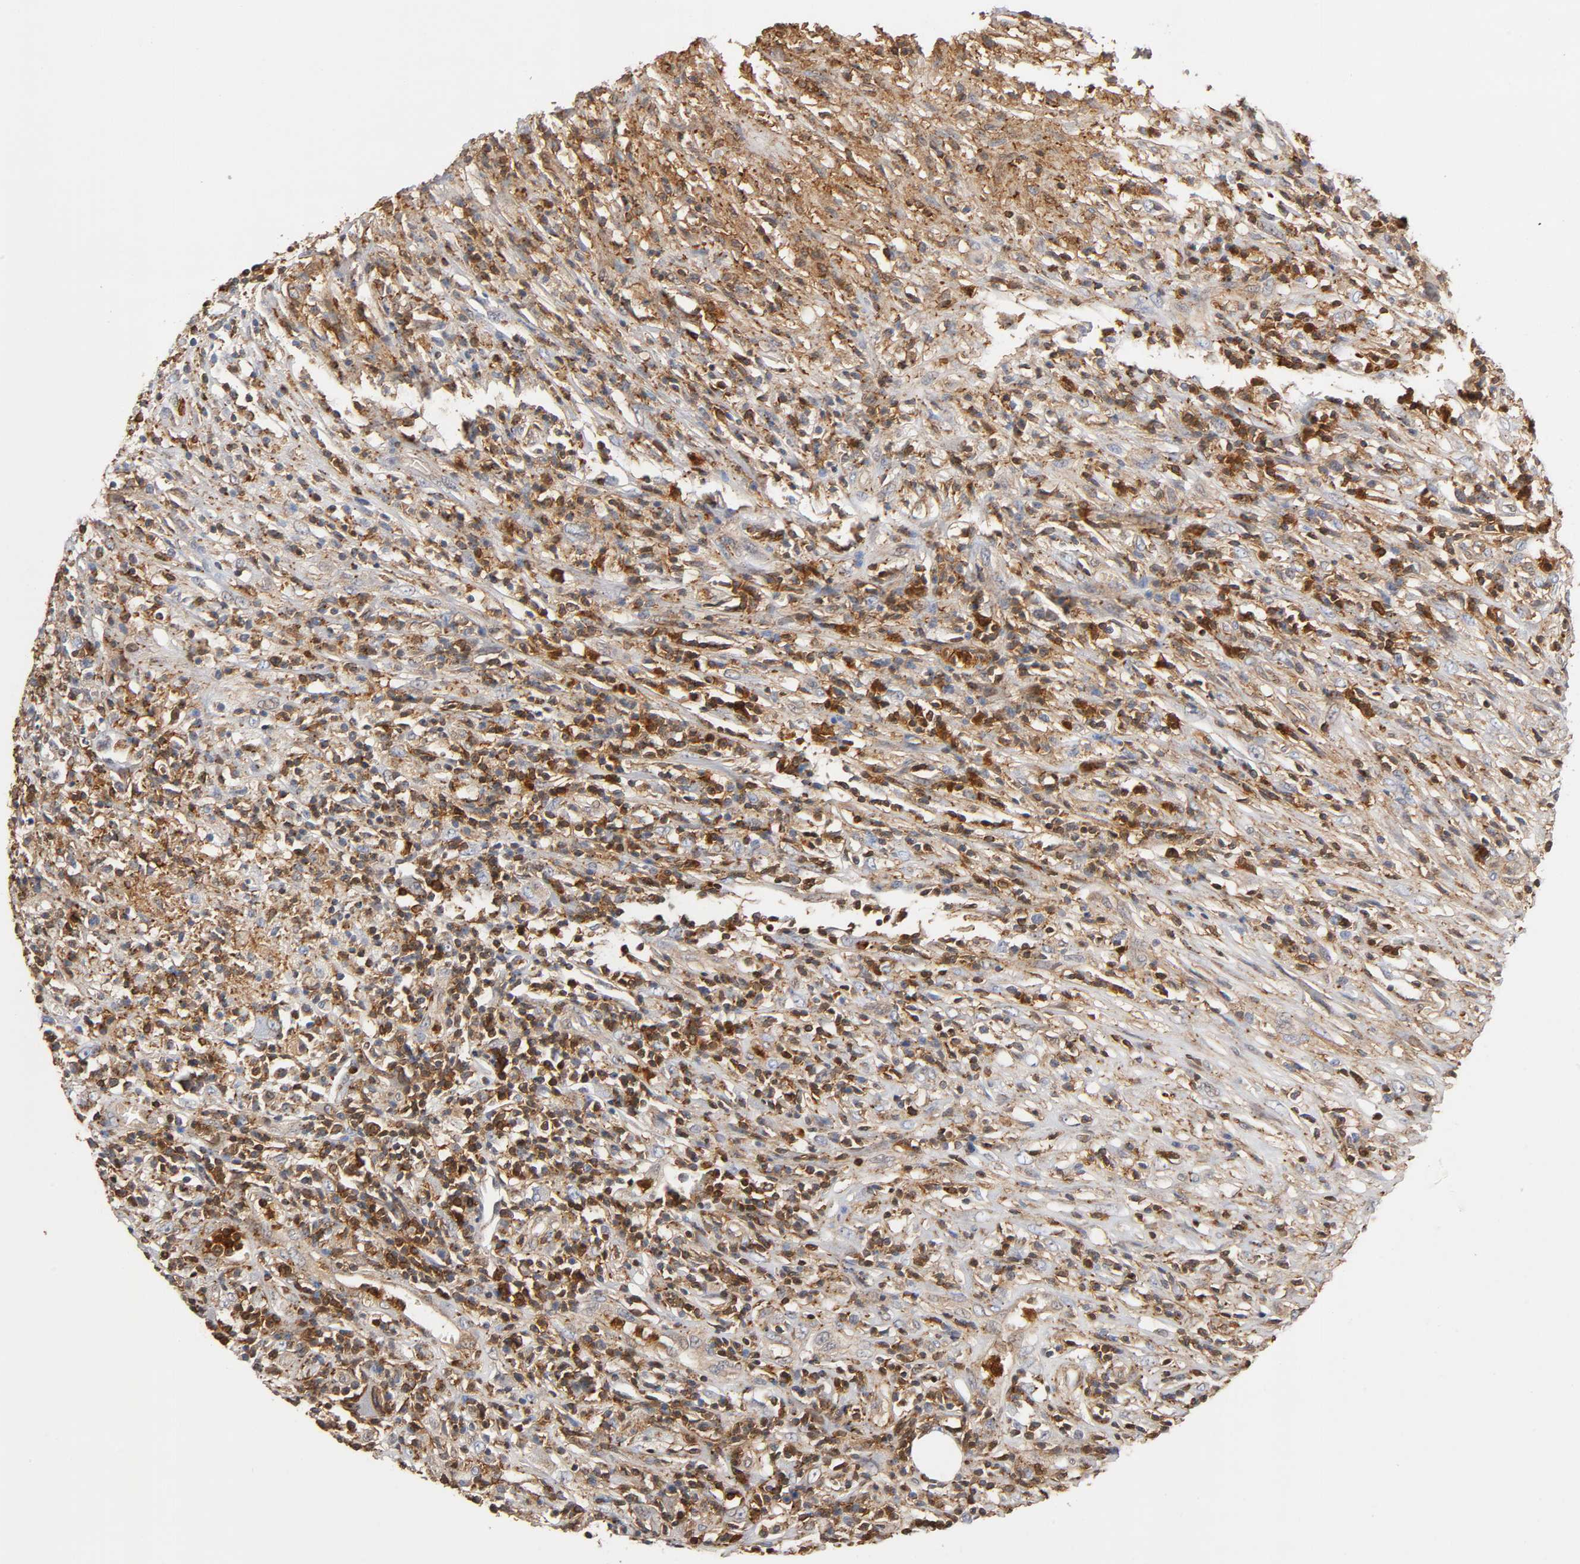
{"staining": {"intensity": "moderate", "quantity": "25%-75%", "location": "cytoplasmic/membranous,nuclear"}, "tissue": "lymphoma", "cell_type": "Tumor cells", "image_type": "cancer", "snomed": [{"axis": "morphology", "description": "Malignant lymphoma, non-Hodgkin's type, High grade"}, {"axis": "topography", "description": "Lymph node"}], "caption": "High-magnification brightfield microscopy of high-grade malignant lymphoma, non-Hodgkin's type stained with DAB (3,3'-diaminobenzidine) (brown) and counterstained with hematoxylin (blue). tumor cells exhibit moderate cytoplasmic/membranous and nuclear positivity is seen in about25%-75% of cells.", "gene": "ANXA11", "patient": {"sex": "female", "age": 84}}